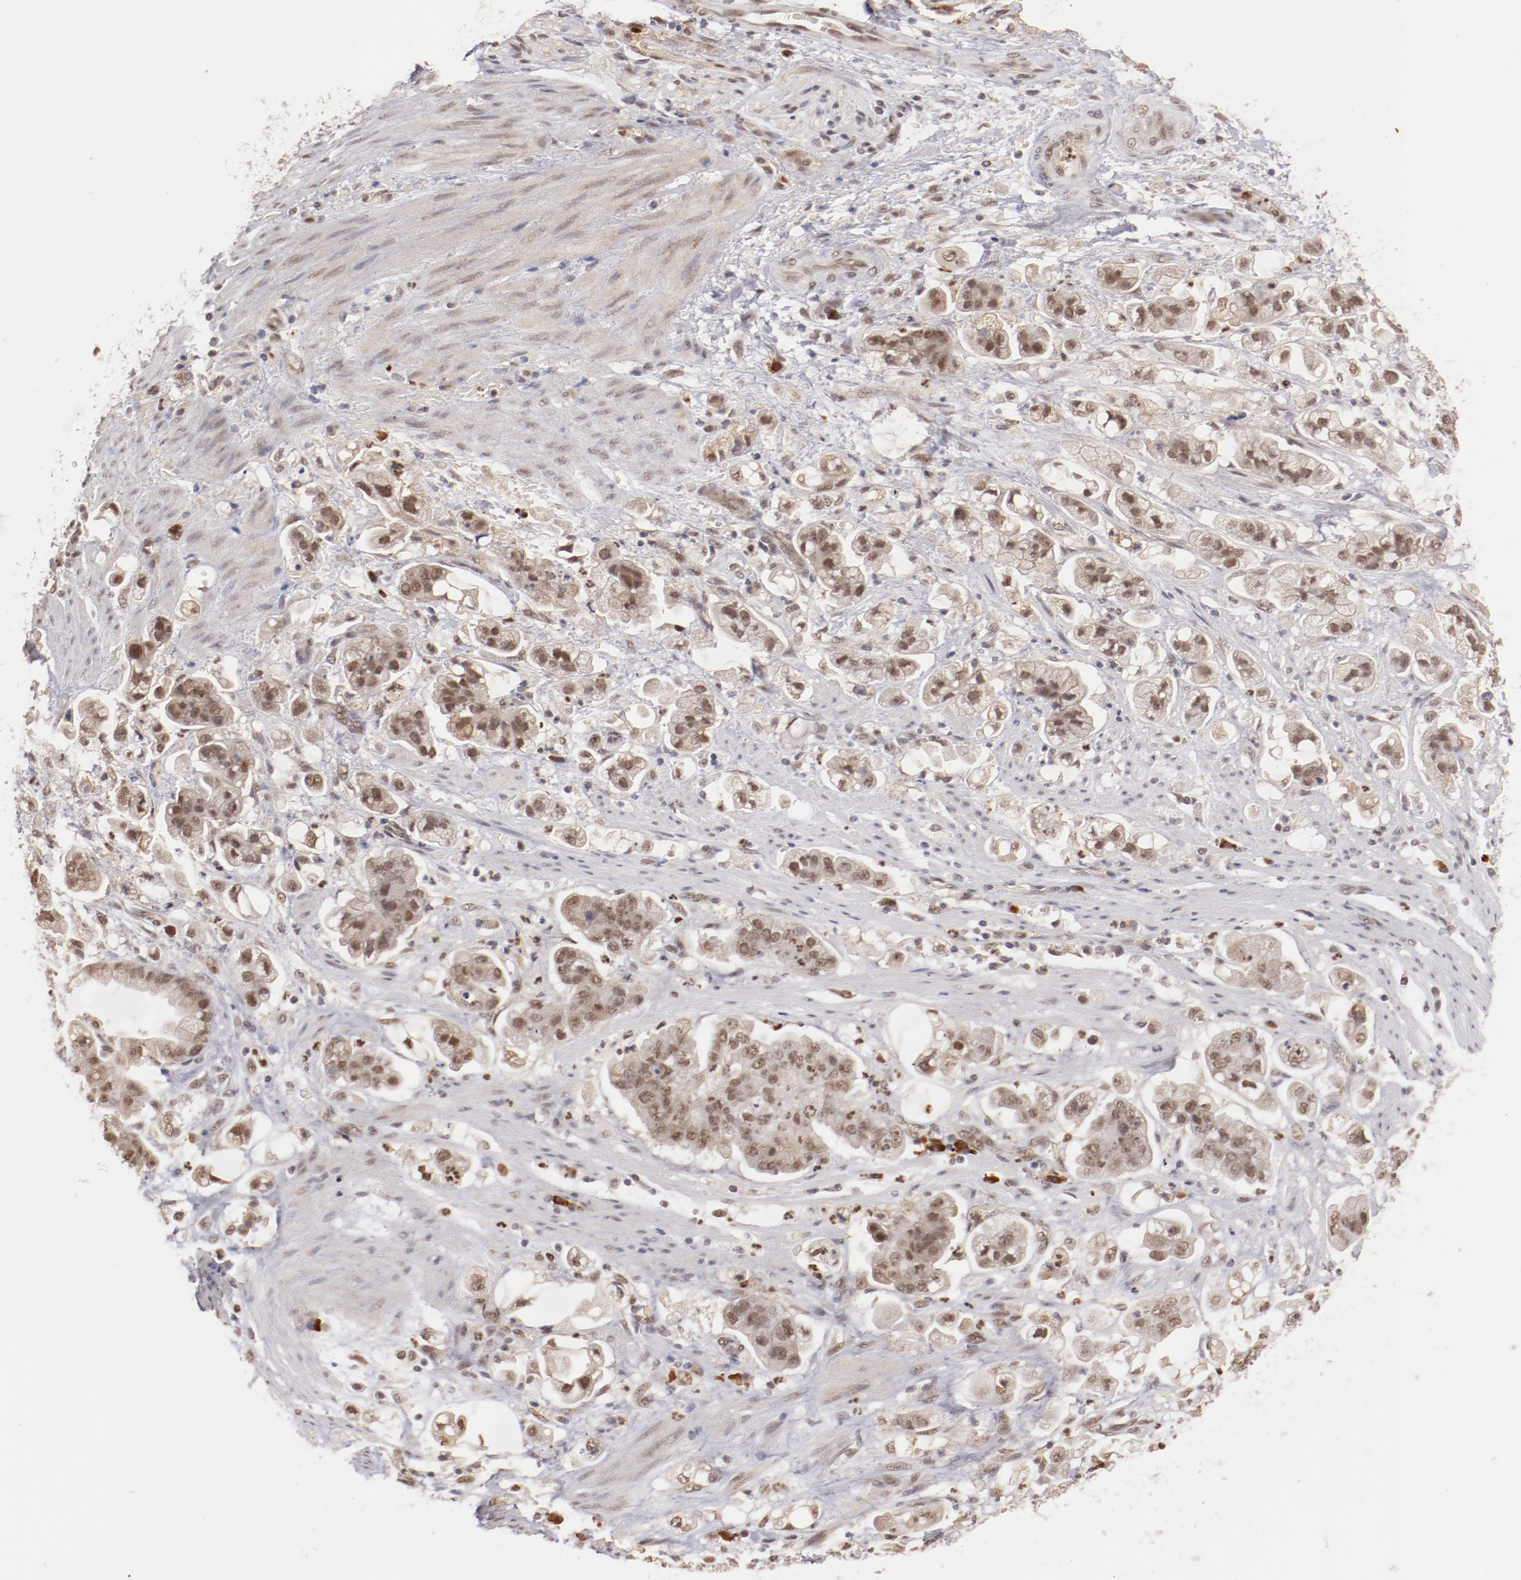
{"staining": {"intensity": "moderate", "quantity": ">75%", "location": "nuclear"}, "tissue": "stomach cancer", "cell_type": "Tumor cells", "image_type": "cancer", "snomed": [{"axis": "morphology", "description": "Adenocarcinoma, NOS"}, {"axis": "topography", "description": "Stomach"}], "caption": "An immunohistochemistry (IHC) photomicrograph of tumor tissue is shown. Protein staining in brown labels moderate nuclear positivity in stomach cancer within tumor cells.", "gene": "NFE2", "patient": {"sex": "male", "age": 62}}